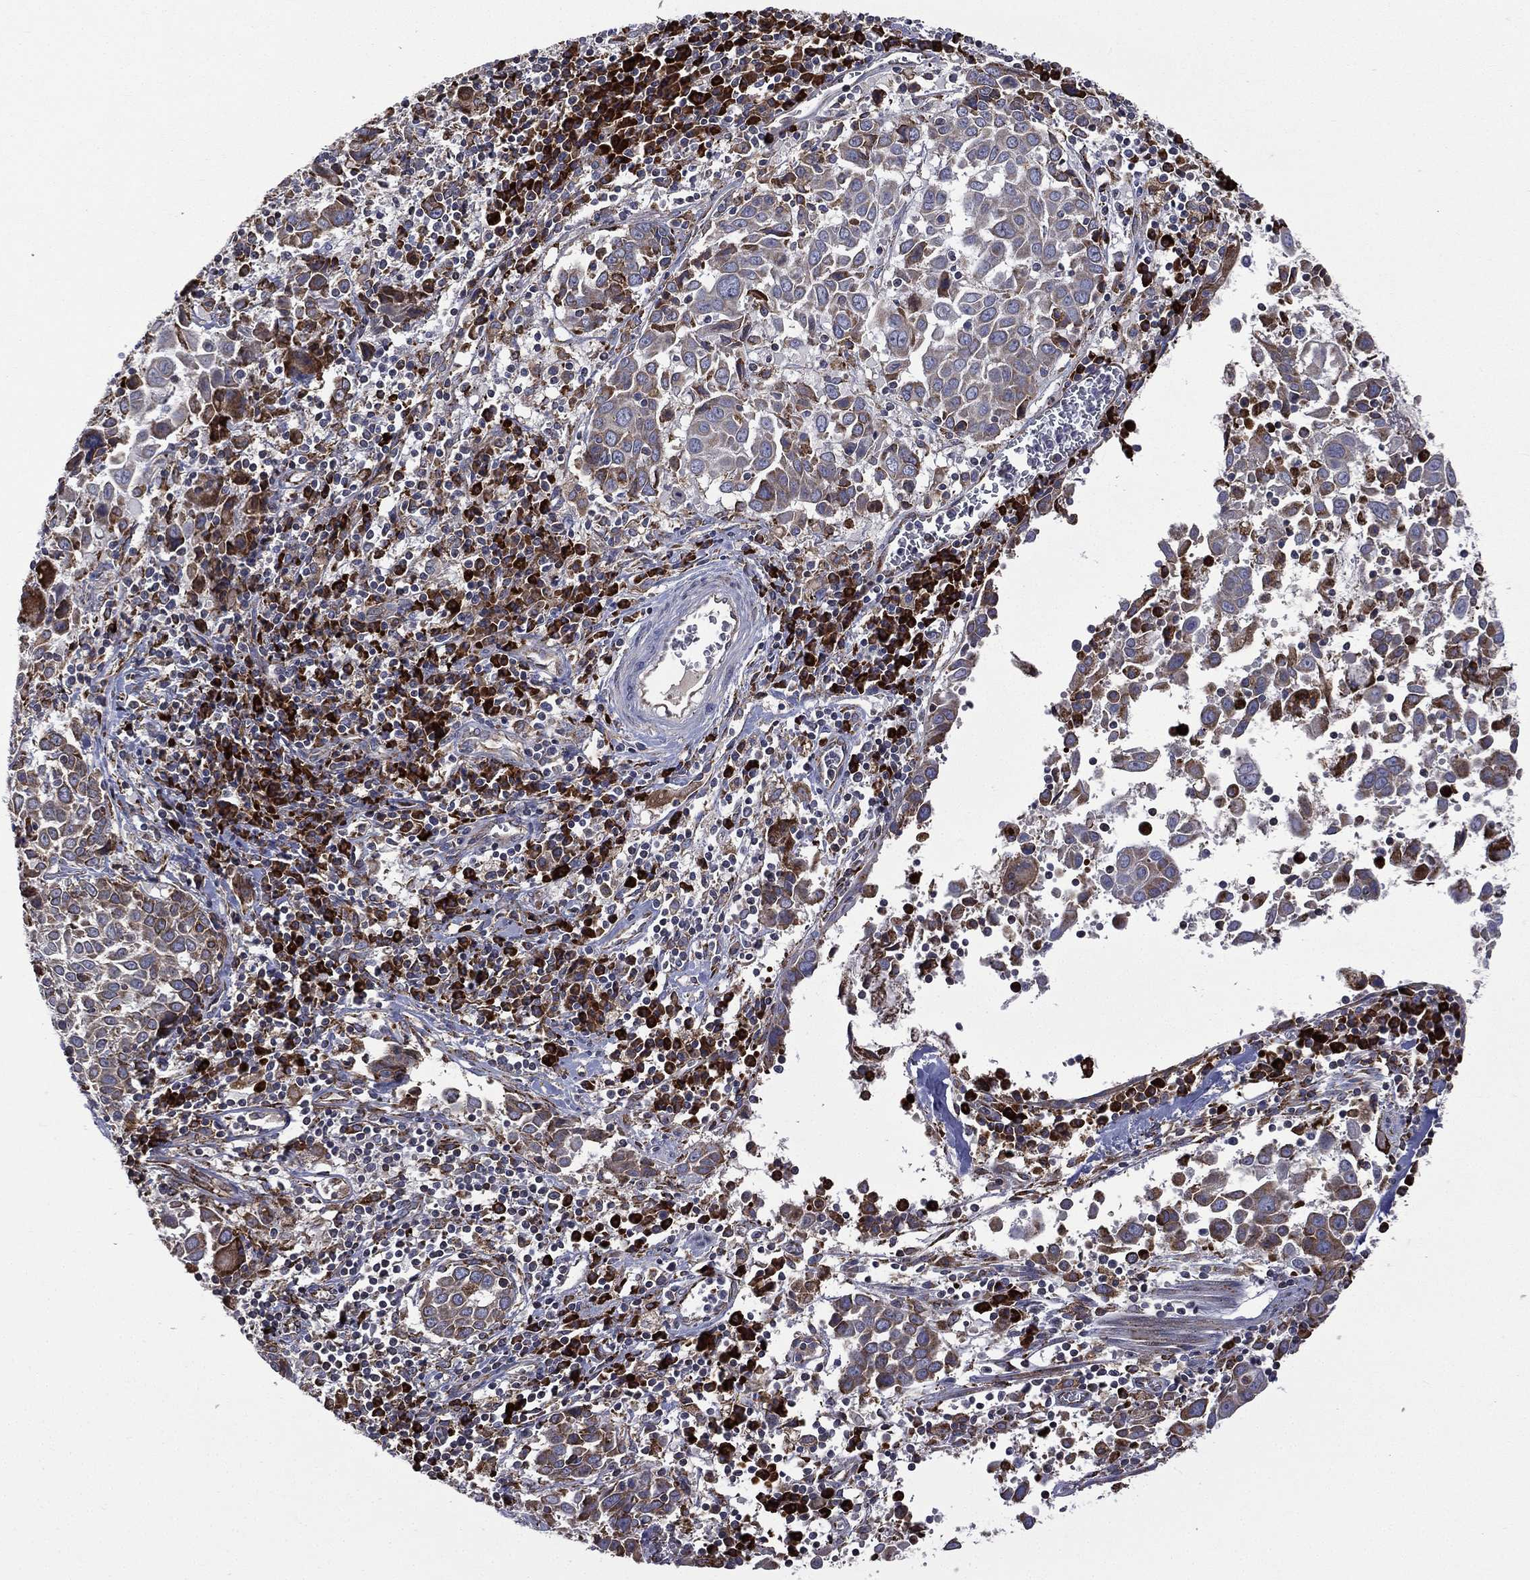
{"staining": {"intensity": "moderate", "quantity": "<25%", "location": "cytoplasmic/membranous"}, "tissue": "lung cancer", "cell_type": "Tumor cells", "image_type": "cancer", "snomed": [{"axis": "morphology", "description": "Squamous cell carcinoma, NOS"}, {"axis": "topography", "description": "Lung"}], "caption": "Squamous cell carcinoma (lung) tissue demonstrates moderate cytoplasmic/membranous positivity in approximately <25% of tumor cells", "gene": "C20orf96", "patient": {"sex": "male", "age": 57}}